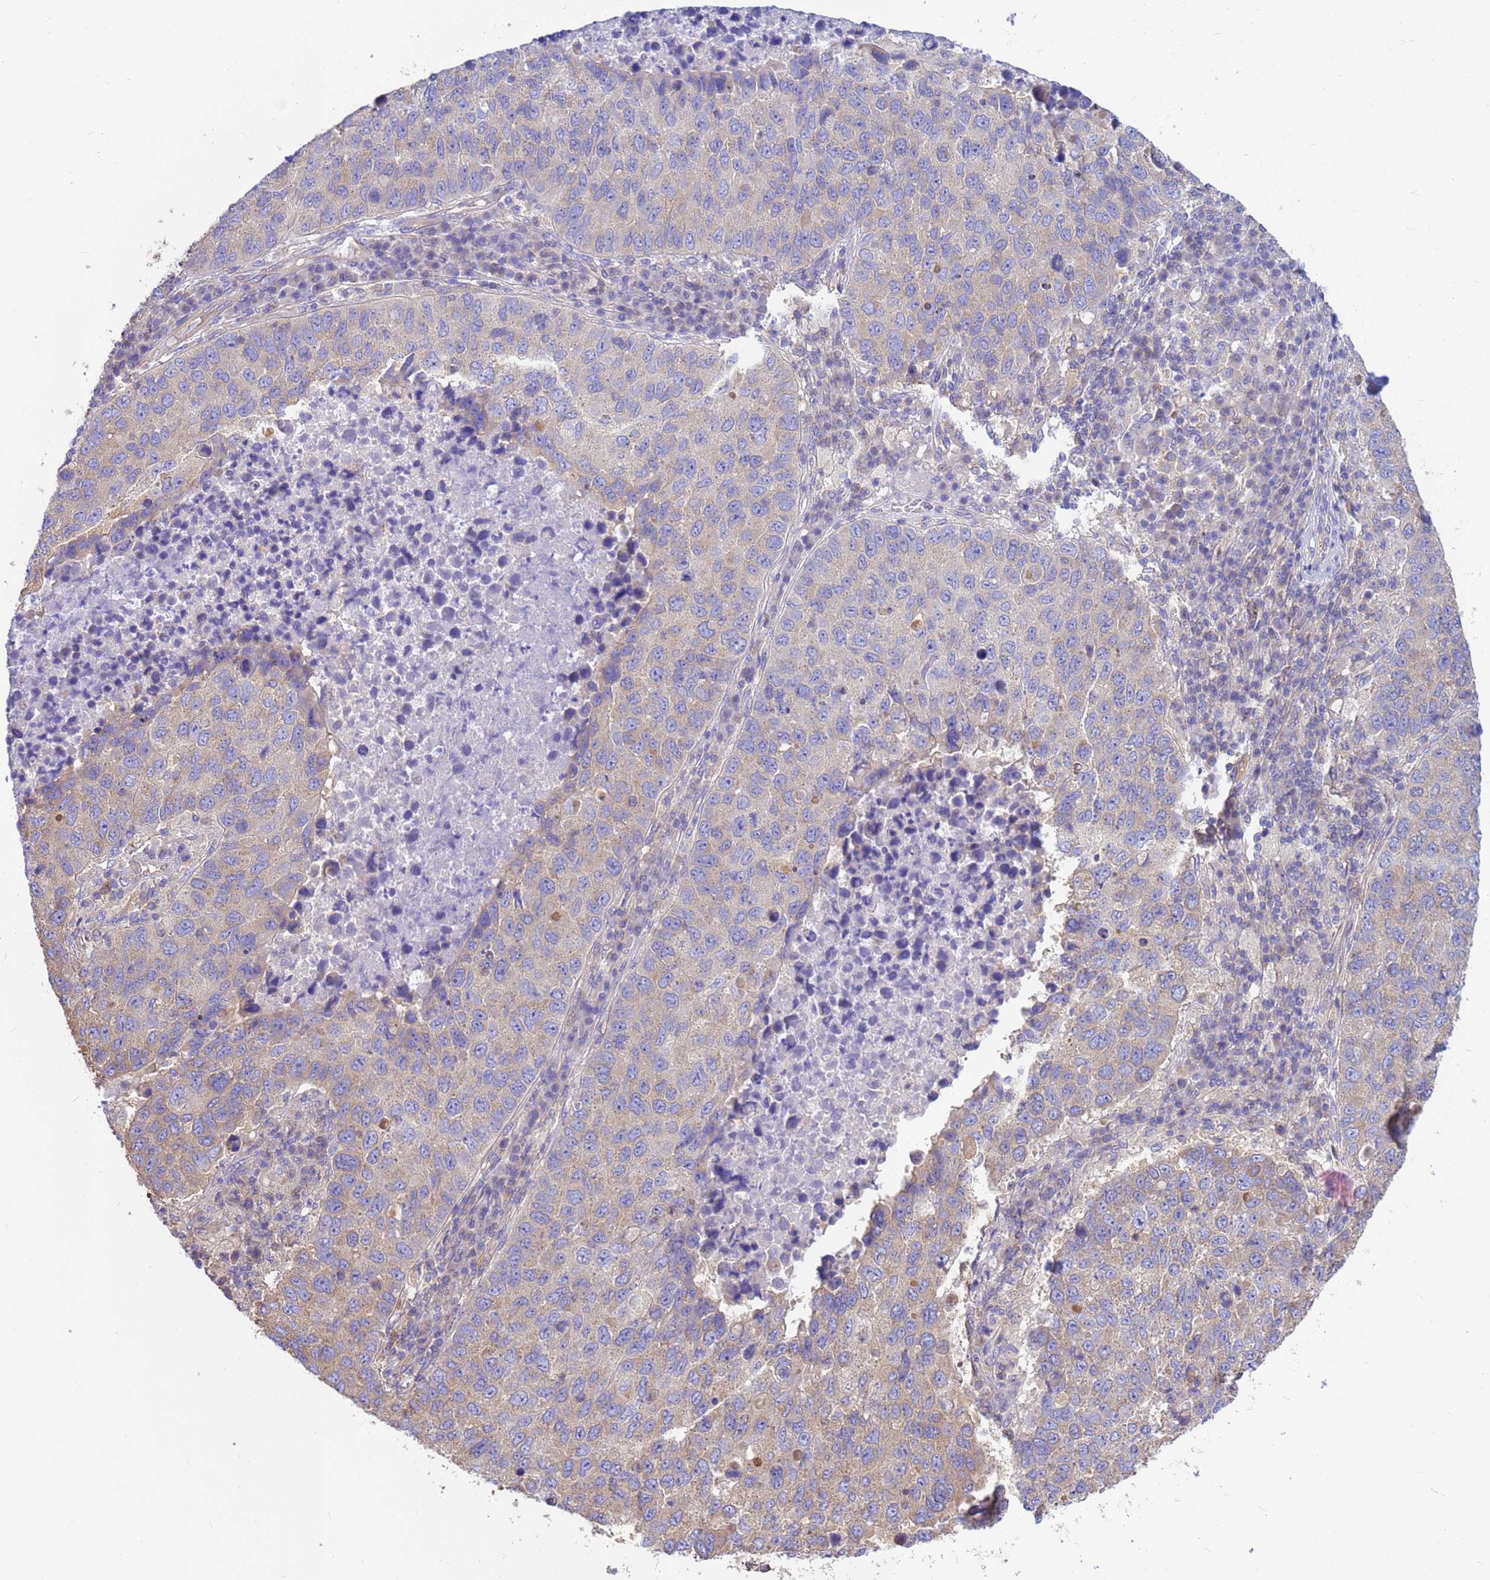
{"staining": {"intensity": "negative", "quantity": "none", "location": "none"}, "tissue": "lung cancer", "cell_type": "Tumor cells", "image_type": "cancer", "snomed": [{"axis": "morphology", "description": "Squamous cell carcinoma, NOS"}, {"axis": "topography", "description": "Lung"}], "caption": "Immunohistochemistry (IHC) micrograph of squamous cell carcinoma (lung) stained for a protein (brown), which shows no expression in tumor cells.", "gene": "TUBB1", "patient": {"sex": "male", "age": 73}}